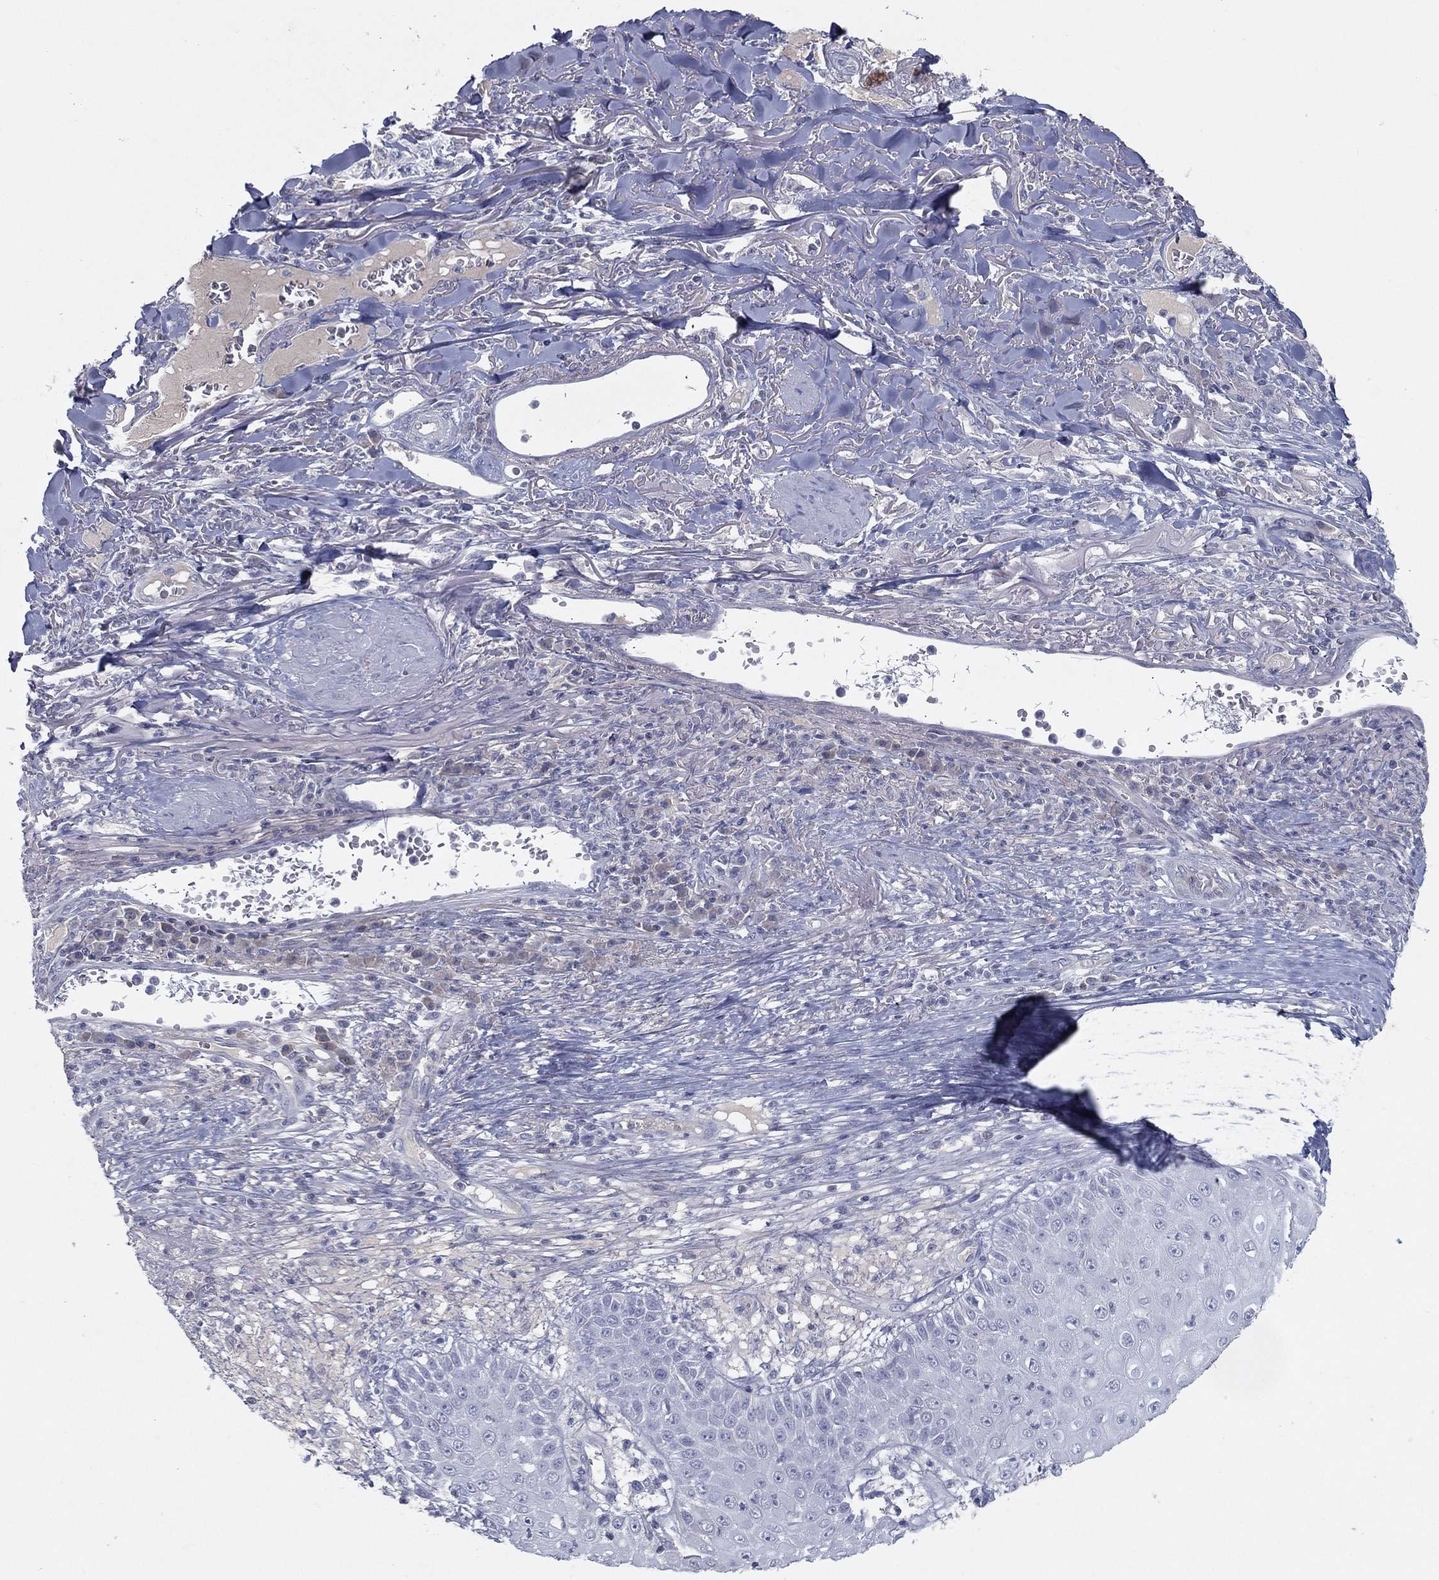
{"staining": {"intensity": "negative", "quantity": "none", "location": "none"}, "tissue": "skin cancer", "cell_type": "Tumor cells", "image_type": "cancer", "snomed": [{"axis": "morphology", "description": "Squamous cell carcinoma, NOS"}, {"axis": "topography", "description": "Skin"}], "caption": "DAB immunohistochemical staining of skin cancer (squamous cell carcinoma) displays no significant expression in tumor cells. (Brightfield microscopy of DAB (3,3'-diaminobenzidine) IHC at high magnification).", "gene": "CPT1B", "patient": {"sex": "male", "age": 82}}